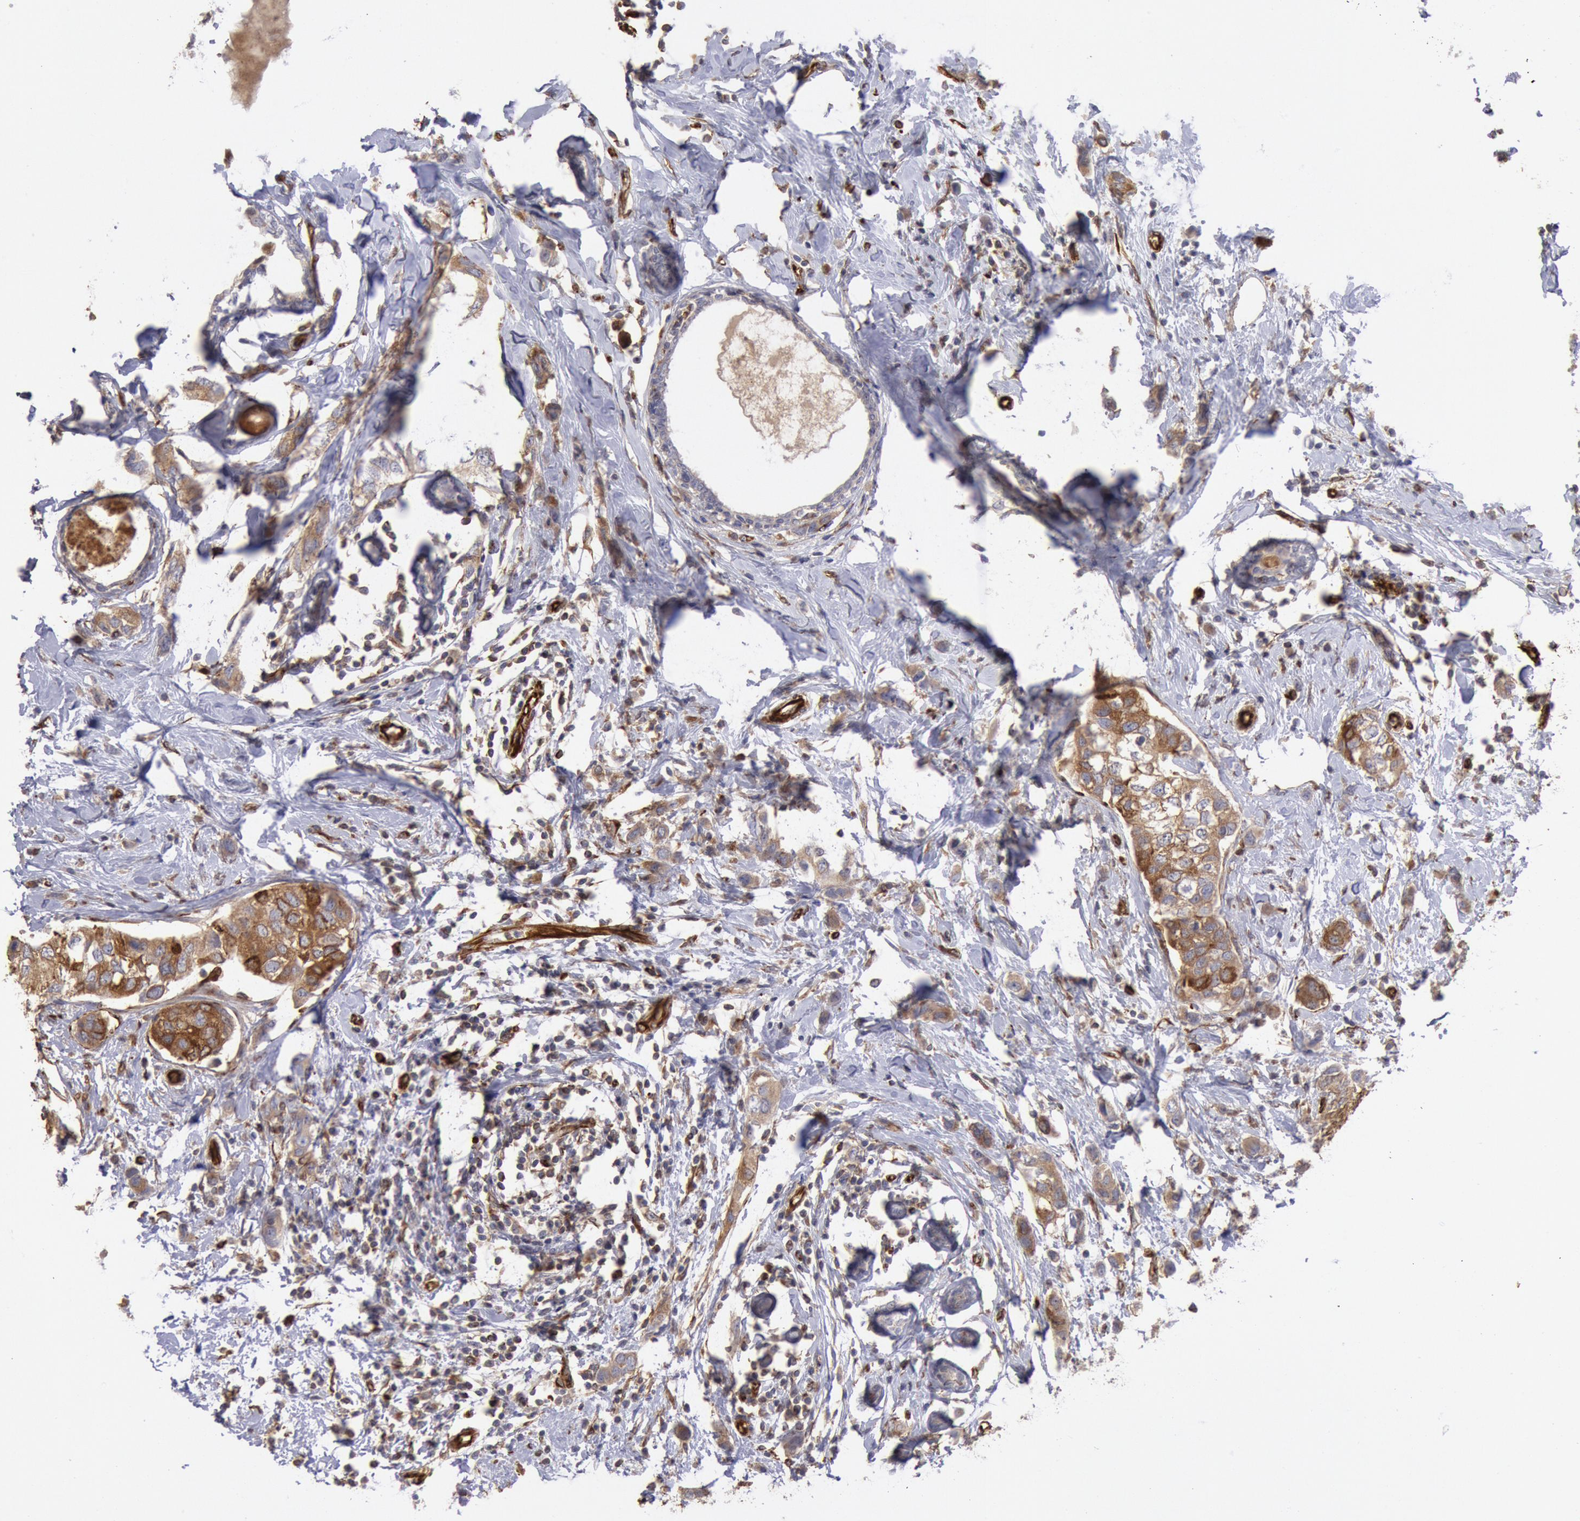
{"staining": {"intensity": "weak", "quantity": ">75%", "location": "cytoplasmic/membranous"}, "tissue": "breast cancer", "cell_type": "Tumor cells", "image_type": "cancer", "snomed": [{"axis": "morphology", "description": "Normal tissue, NOS"}, {"axis": "morphology", "description": "Duct carcinoma"}, {"axis": "topography", "description": "Breast"}], "caption": "Weak cytoplasmic/membranous protein expression is identified in approximately >75% of tumor cells in breast intraductal carcinoma.", "gene": "RNF139", "patient": {"sex": "female", "age": 50}}